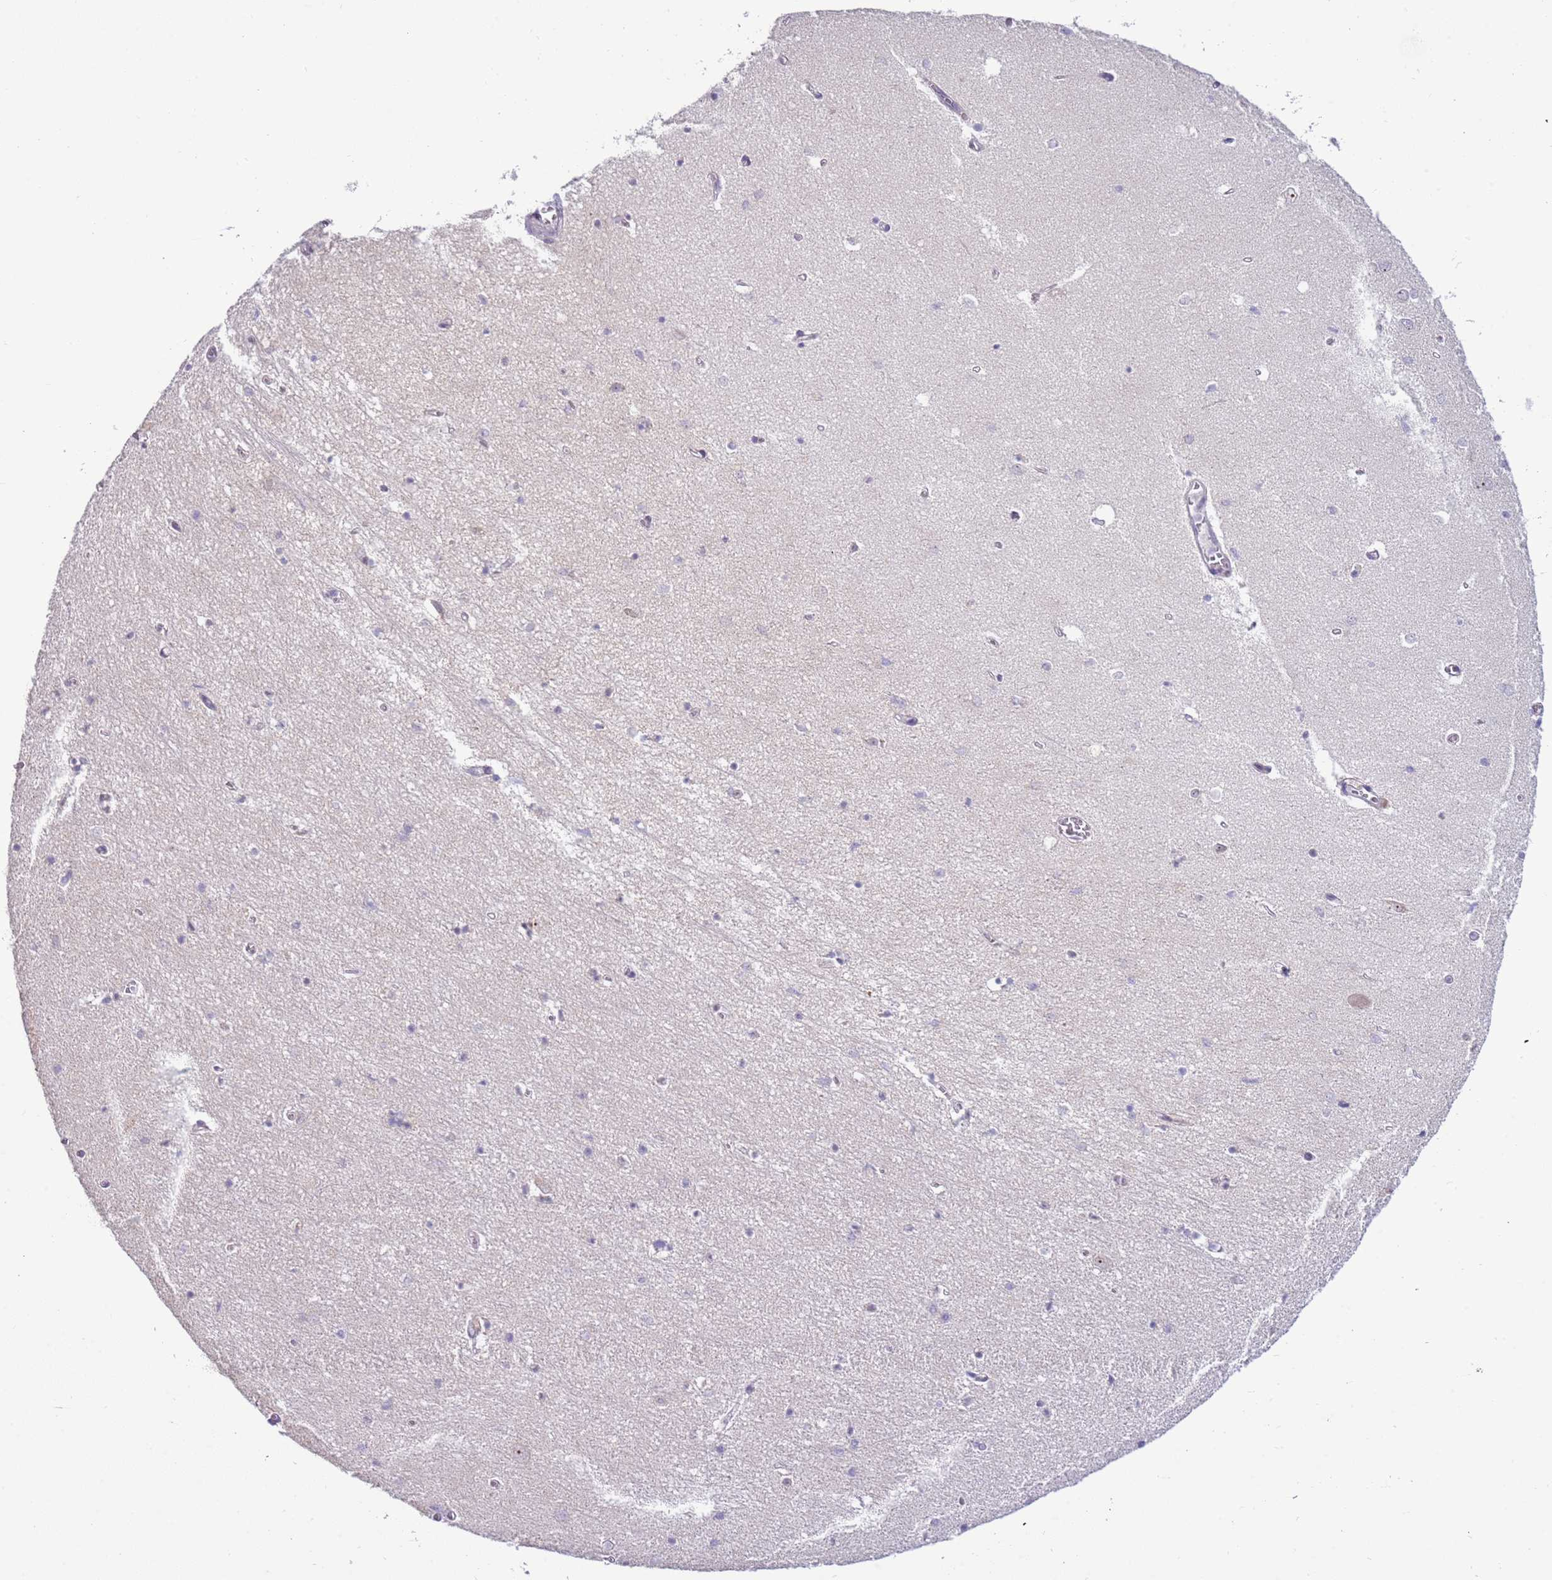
{"staining": {"intensity": "negative", "quantity": "none", "location": "none"}, "tissue": "hippocampus", "cell_type": "Glial cells", "image_type": "normal", "snomed": [{"axis": "morphology", "description": "Normal tissue, NOS"}, {"axis": "topography", "description": "Hippocampus"}], "caption": "Protein analysis of normal hippocampus shows no significant positivity in glial cells.", "gene": "UCMA", "patient": {"sex": "female", "age": 64}}